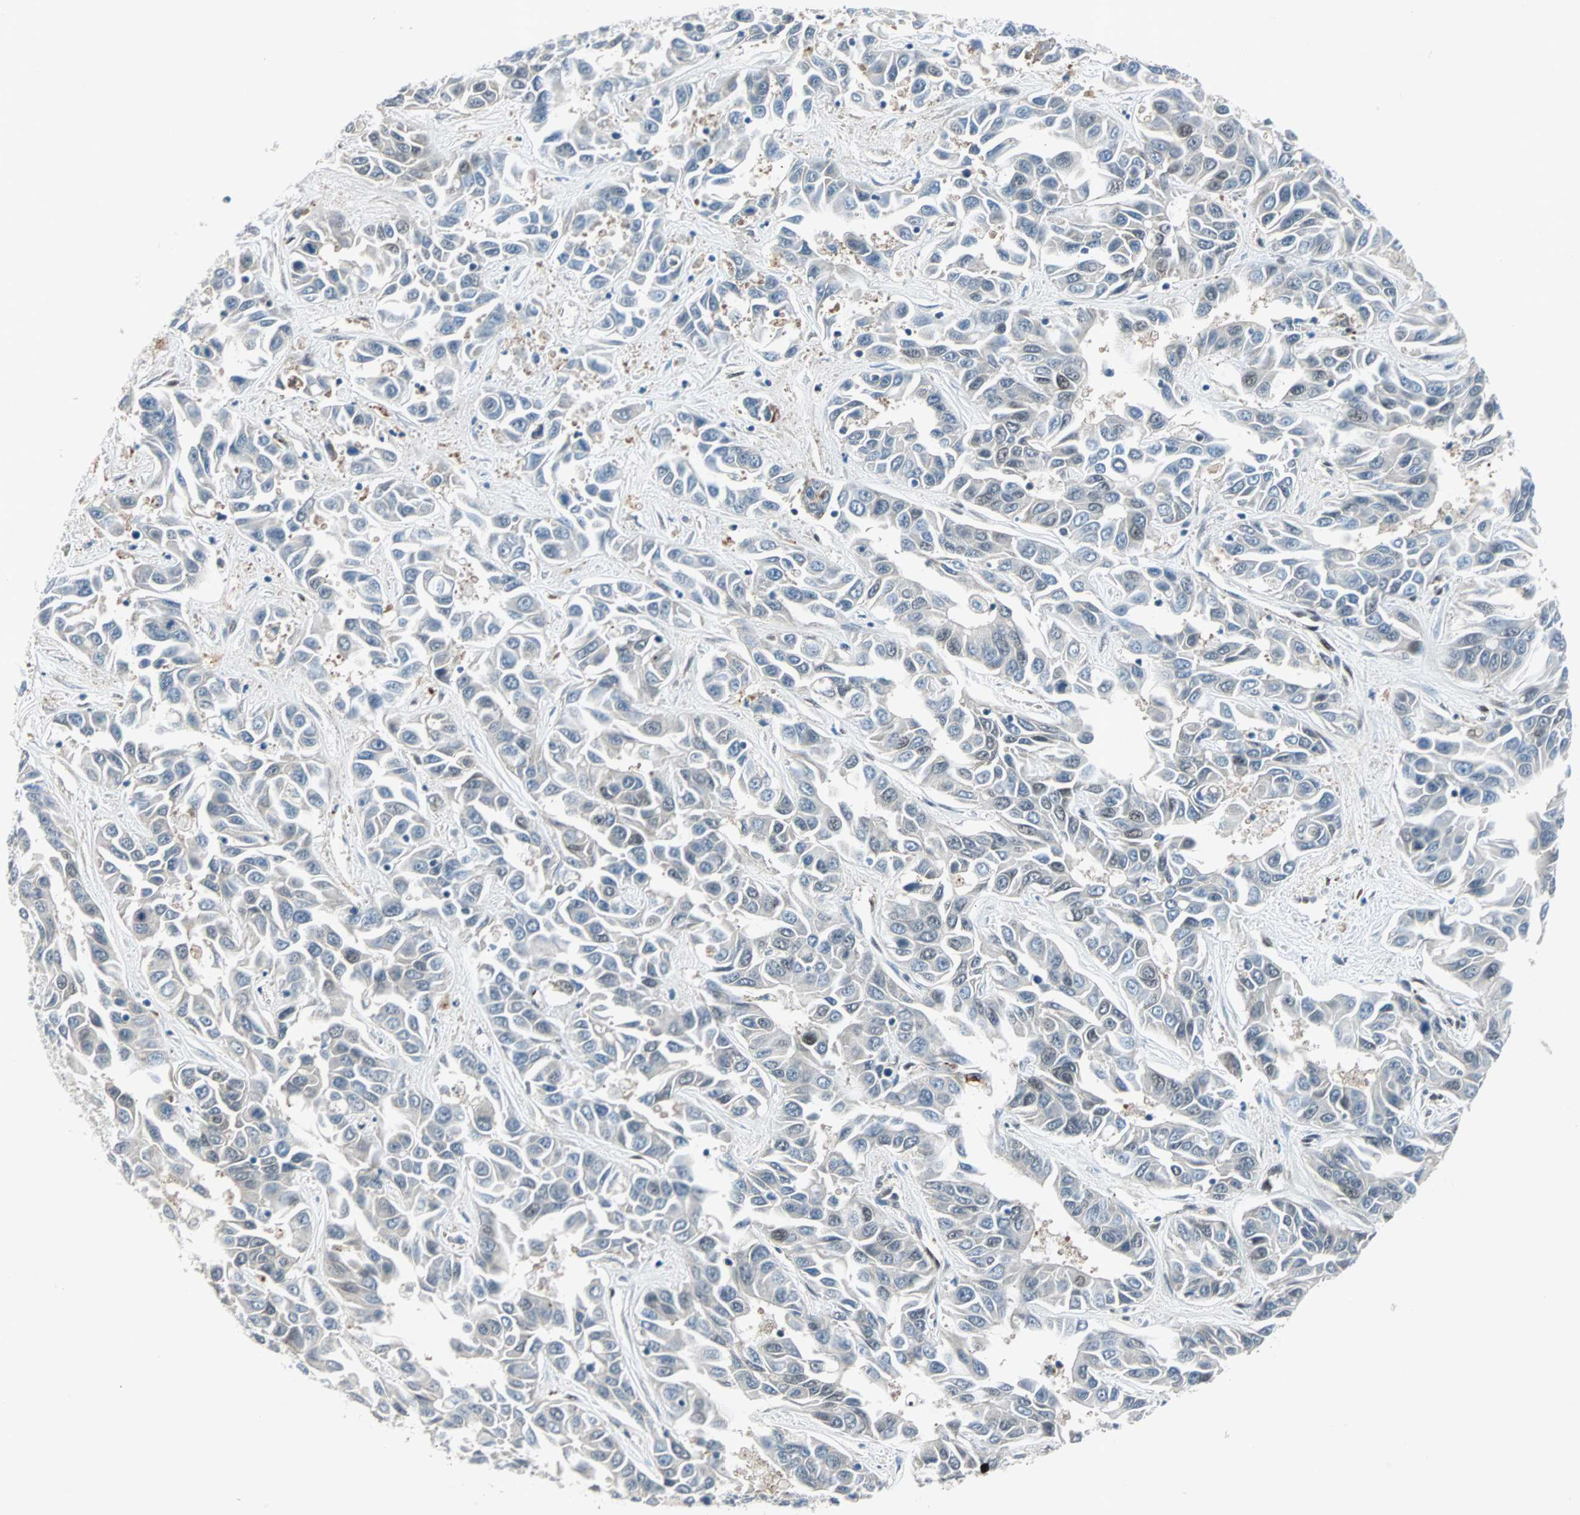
{"staining": {"intensity": "weak", "quantity": "25%-75%", "location": "cytoplasmic/membranous"}, "tissue": "liver cancer", "cell_type": "Tumor cells", "image_type": "cancer", "snomed": [{"axis": "morphology", "description": "Cholangiocarcinoma"}, {"axis": "topography", "description": "Liver"}], "caption": "Liver cancer (cholangiocarcinoma) stained with DAB (3,3'-diaminobenzidine) IHC shows low levels of weak cytoplasmic/membranous staining in about 25%-75% of tumor cells.", "gene": "WWTR1", "patient": {"sex": "female", "age": 52}}